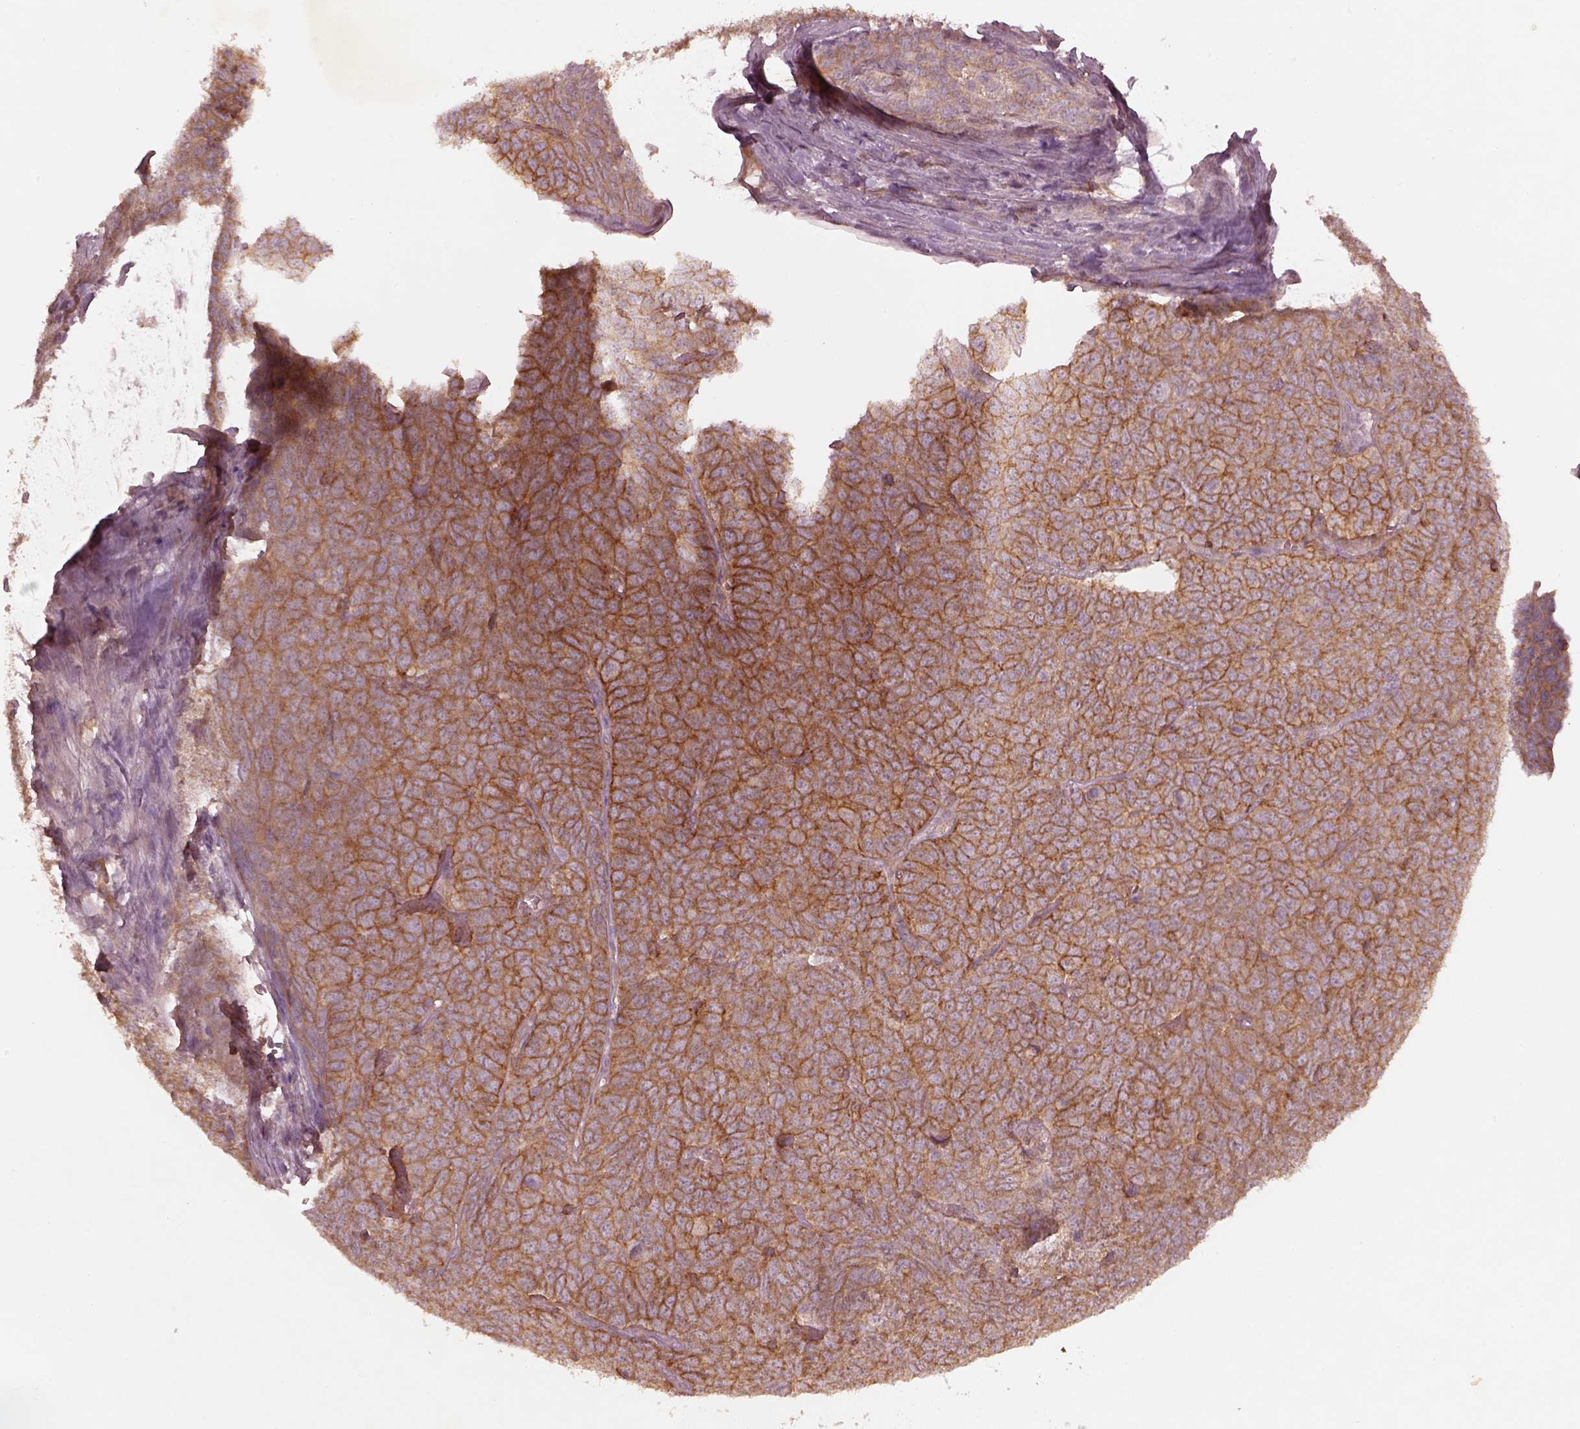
{"staining": {"intensity": "strong", "quantity": ">75%", "location": "cytoplasmic/membranous"}, "tissue": "skin cancer", "cell_type": "Tumor cells", "image_type": "cancer", "snomed": [{"axis": "morphology", "description": "Squamous cell carcinoma, NOS"}, {"axis": "topography", "description": "Skin"}, {"axis": "topography", "description": "Anal"}], "caption": "Skin squamous cell carcinoma stained for a protein (brown) displays strong cytoplasmic/membranous positive staining in about >75% of tumor cells.", "gene": "FAM234A", "patient": {"sex": "female", "age": 51}}